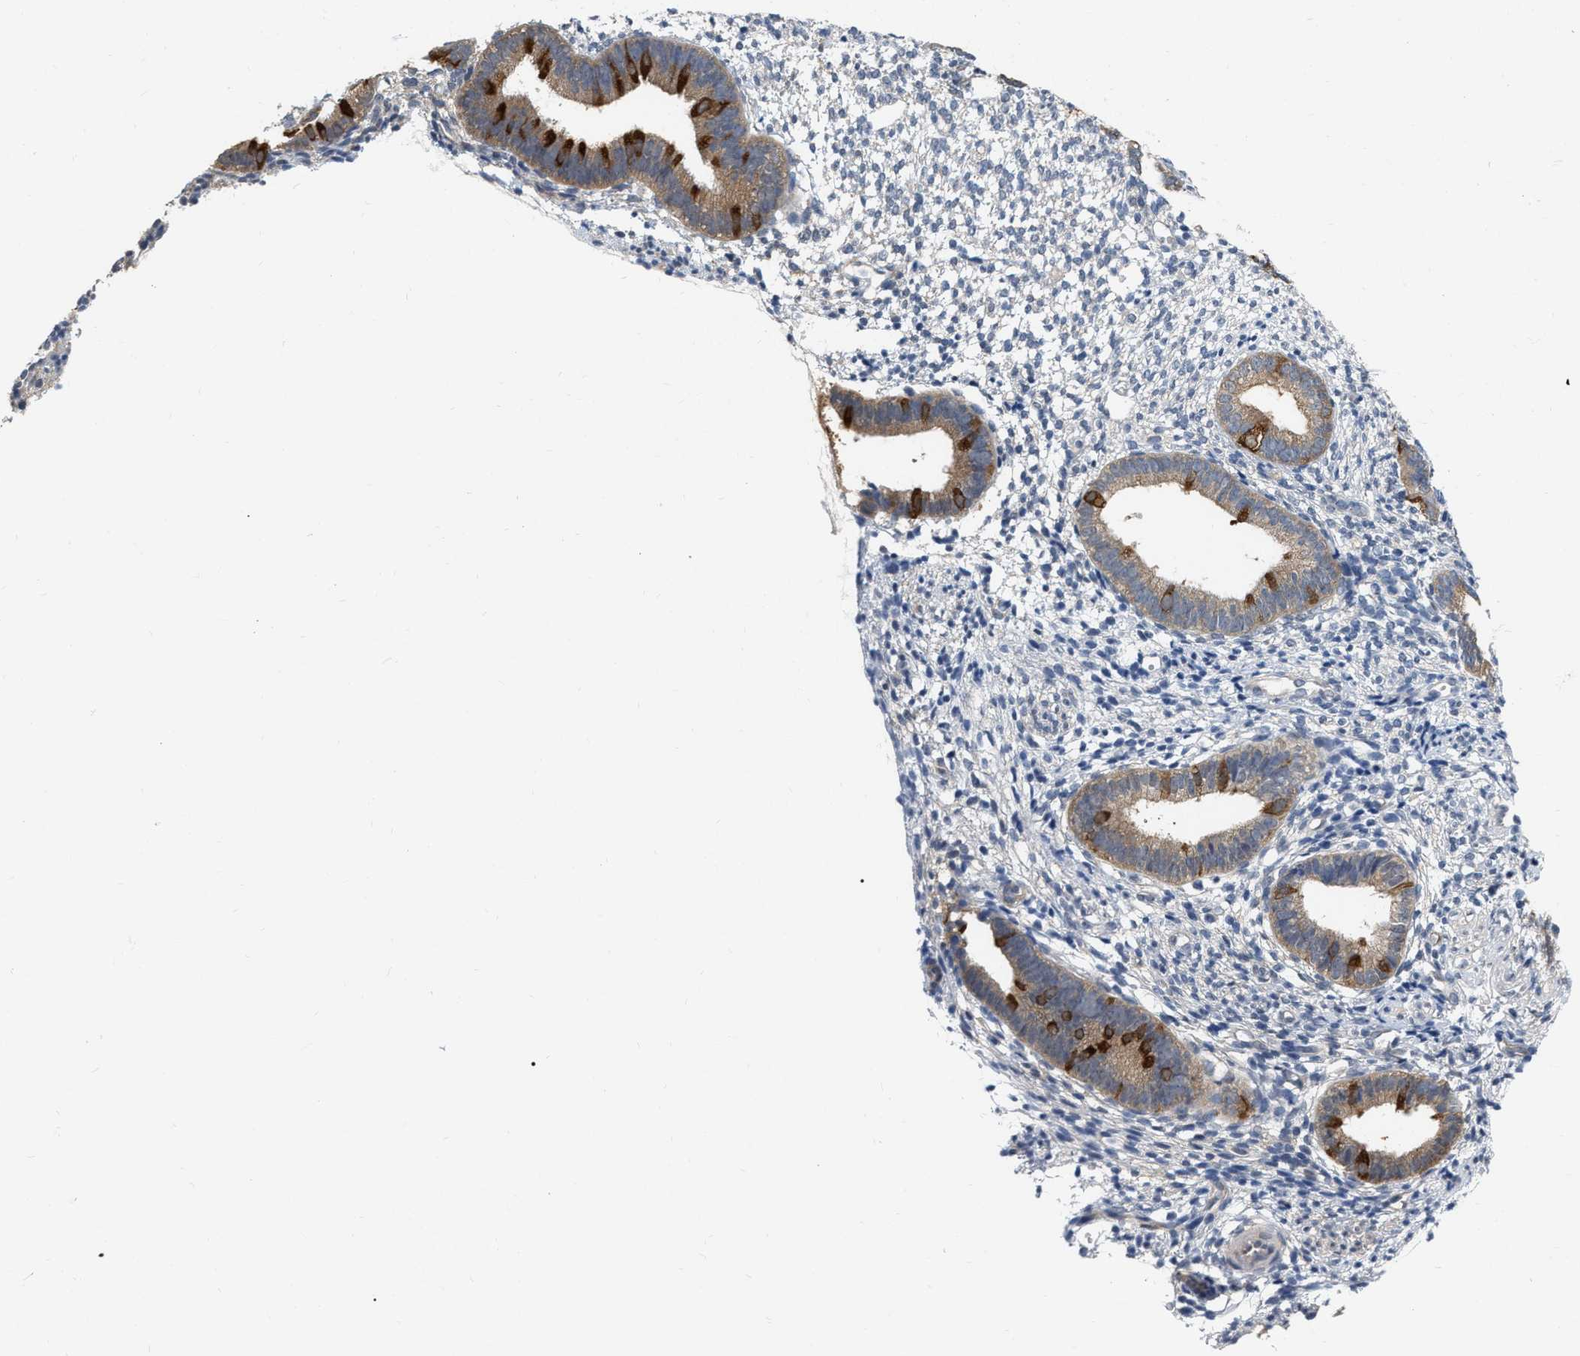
{"staining": {"intensity": "negative", "quantity": "none", "location": "none"}, "tissue": "endometrium", "cell_type": "Cells in endometrial stroma", "image_type": "normal", "snomed": [{"axis": "morphology", "description": "Normal tissue, NOS"}, {"axis": "topography", "description": "Endometrium"}], "caption": "The photomicrograph reveals no staining of cells in endometrial stroma in benign endometrium.", "gene": "RUVBL1", "patient": {"sex": "female", "age": 46}}